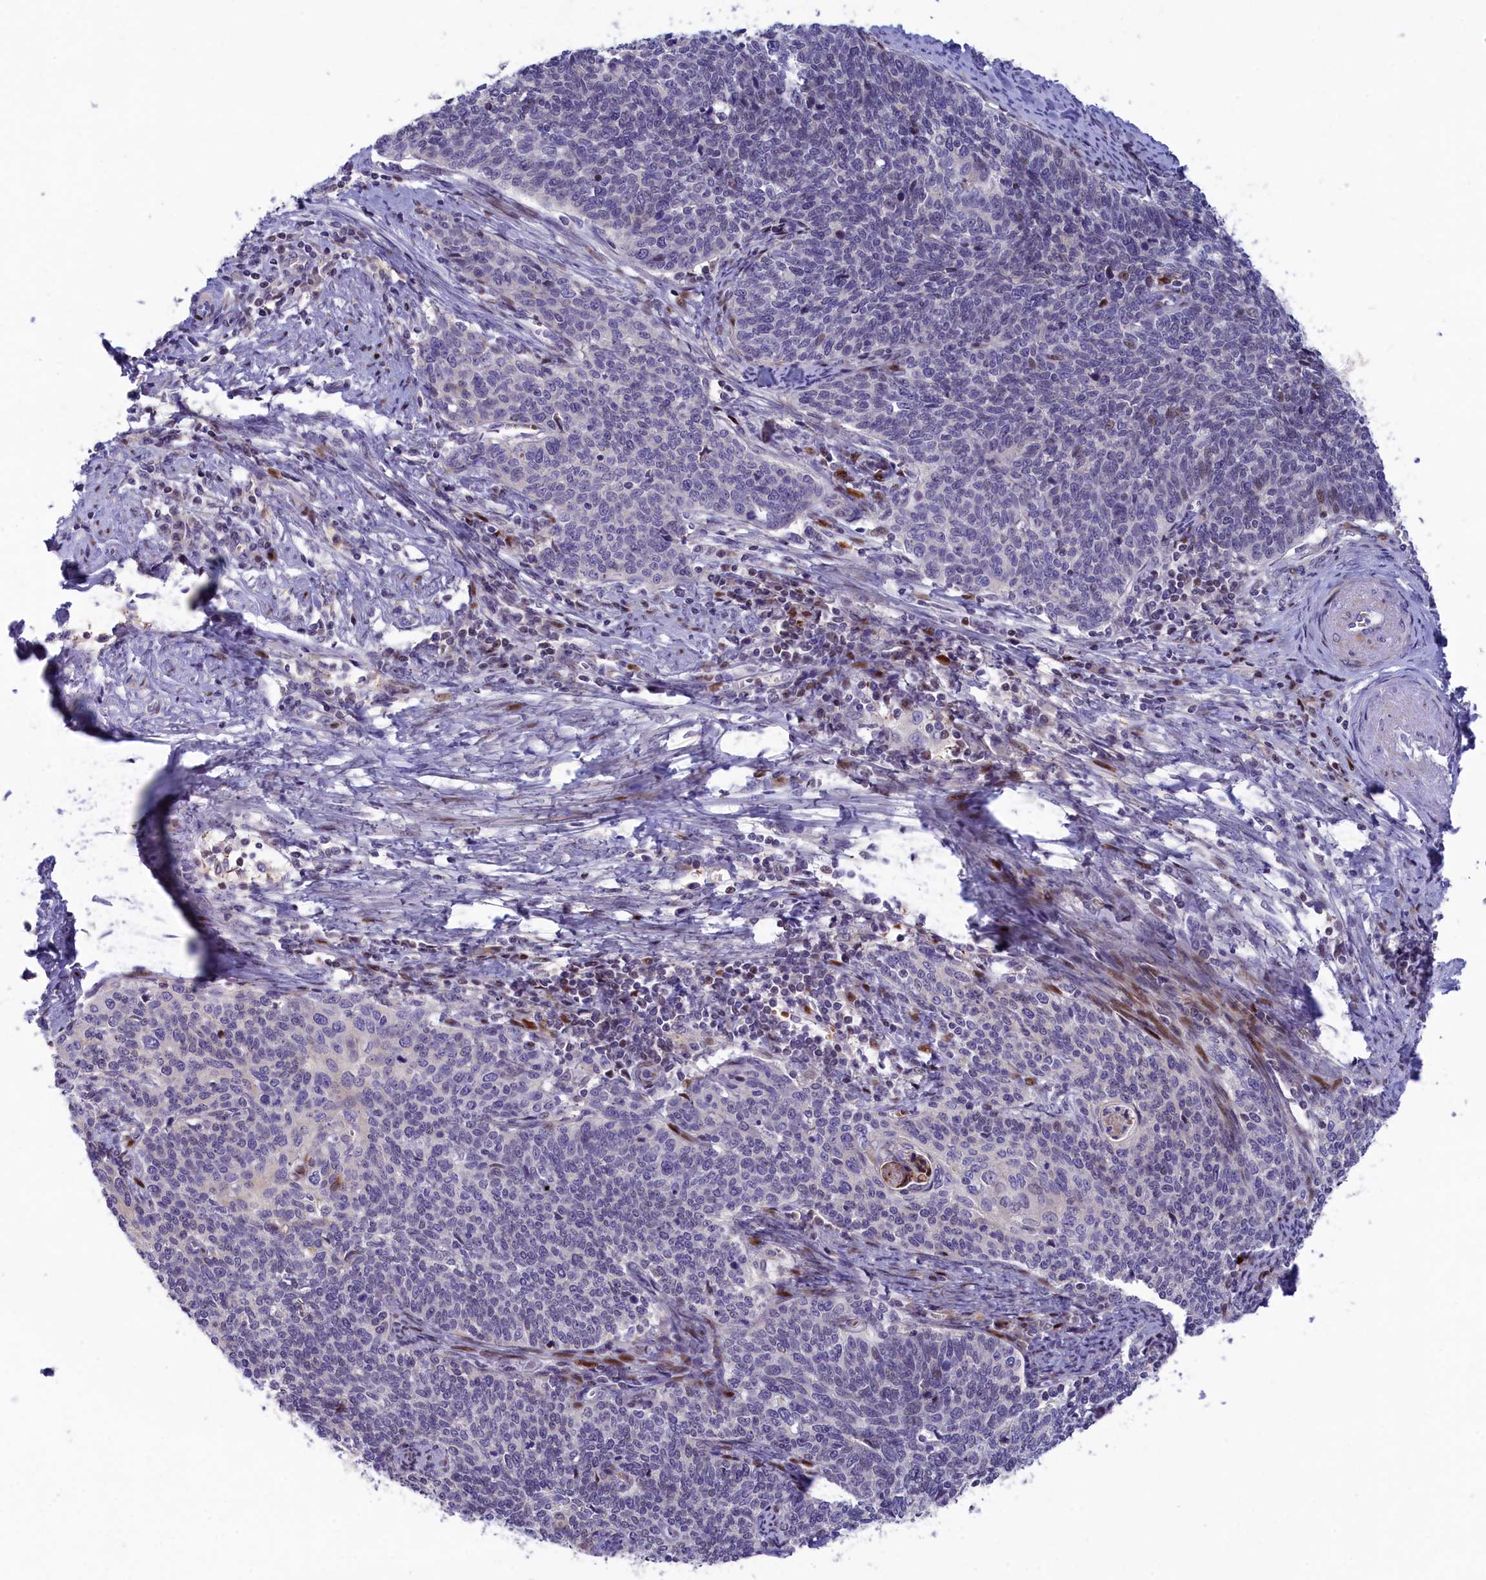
{"staining": {"intensity": "negative", "quantity": "none", "location": "none"}, "tissue": "cervical cancer", "cell_type": "Tumor cells", "image_type": "cancer", "snomed": [{"axis": "morphology", "description": "Squamous cell carcinoma, NOS"}, {"axis": "topography", "description": "Cervix"}], "caption": "High power microscopy image of an IHC micrograph of squamous cell carcinoma (cervical), revealing no significant staining in tumor cells. (DAB (3,3'-diaminobenzidine) immunohistochemistry, high magnification).", "gene": "NKPD1", "patient": {"sex": "female", "age": 39}}